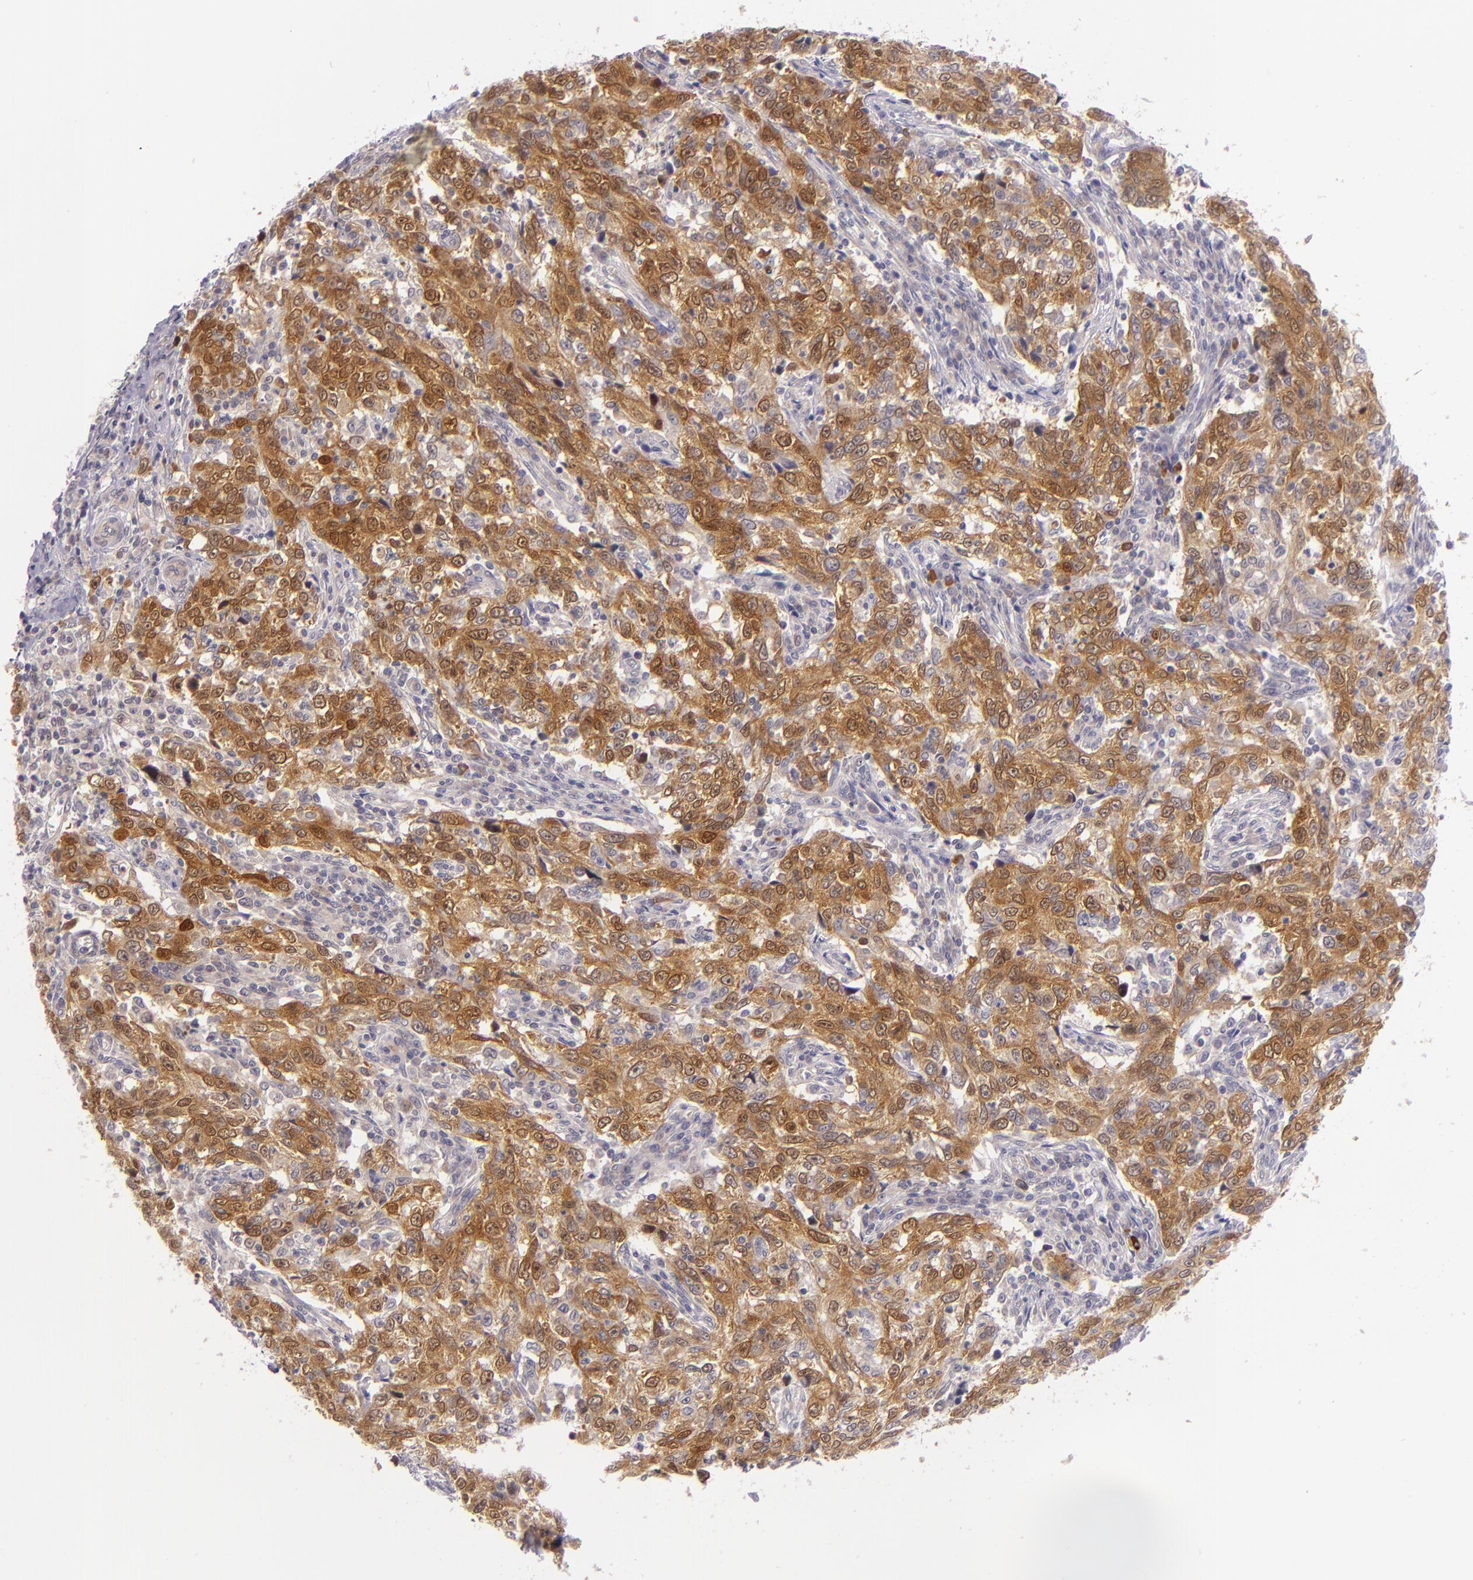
{"staining": {"intensity": "moderate", "quantity": ">75%", "location": "cytoplasmic/membranous,nuclear"}, "tissue": "breast cancer", "cell_type": "Tumor cells", "image_type": "cancer", "snomed": [{"axis": "morphology", "description": "Duct carcinoma"}, {"axis": "topography", "description": "Breast"}], "caption": "The histopathology image displays staining of breast infiltrating ductal carcinoma, revealing moderate cytoplasmic/membranous and nuclear protein positivity (brown color) within tumor cells.", "gene": "CSE1L", "patient": {"sex": "female", "age": 50}}